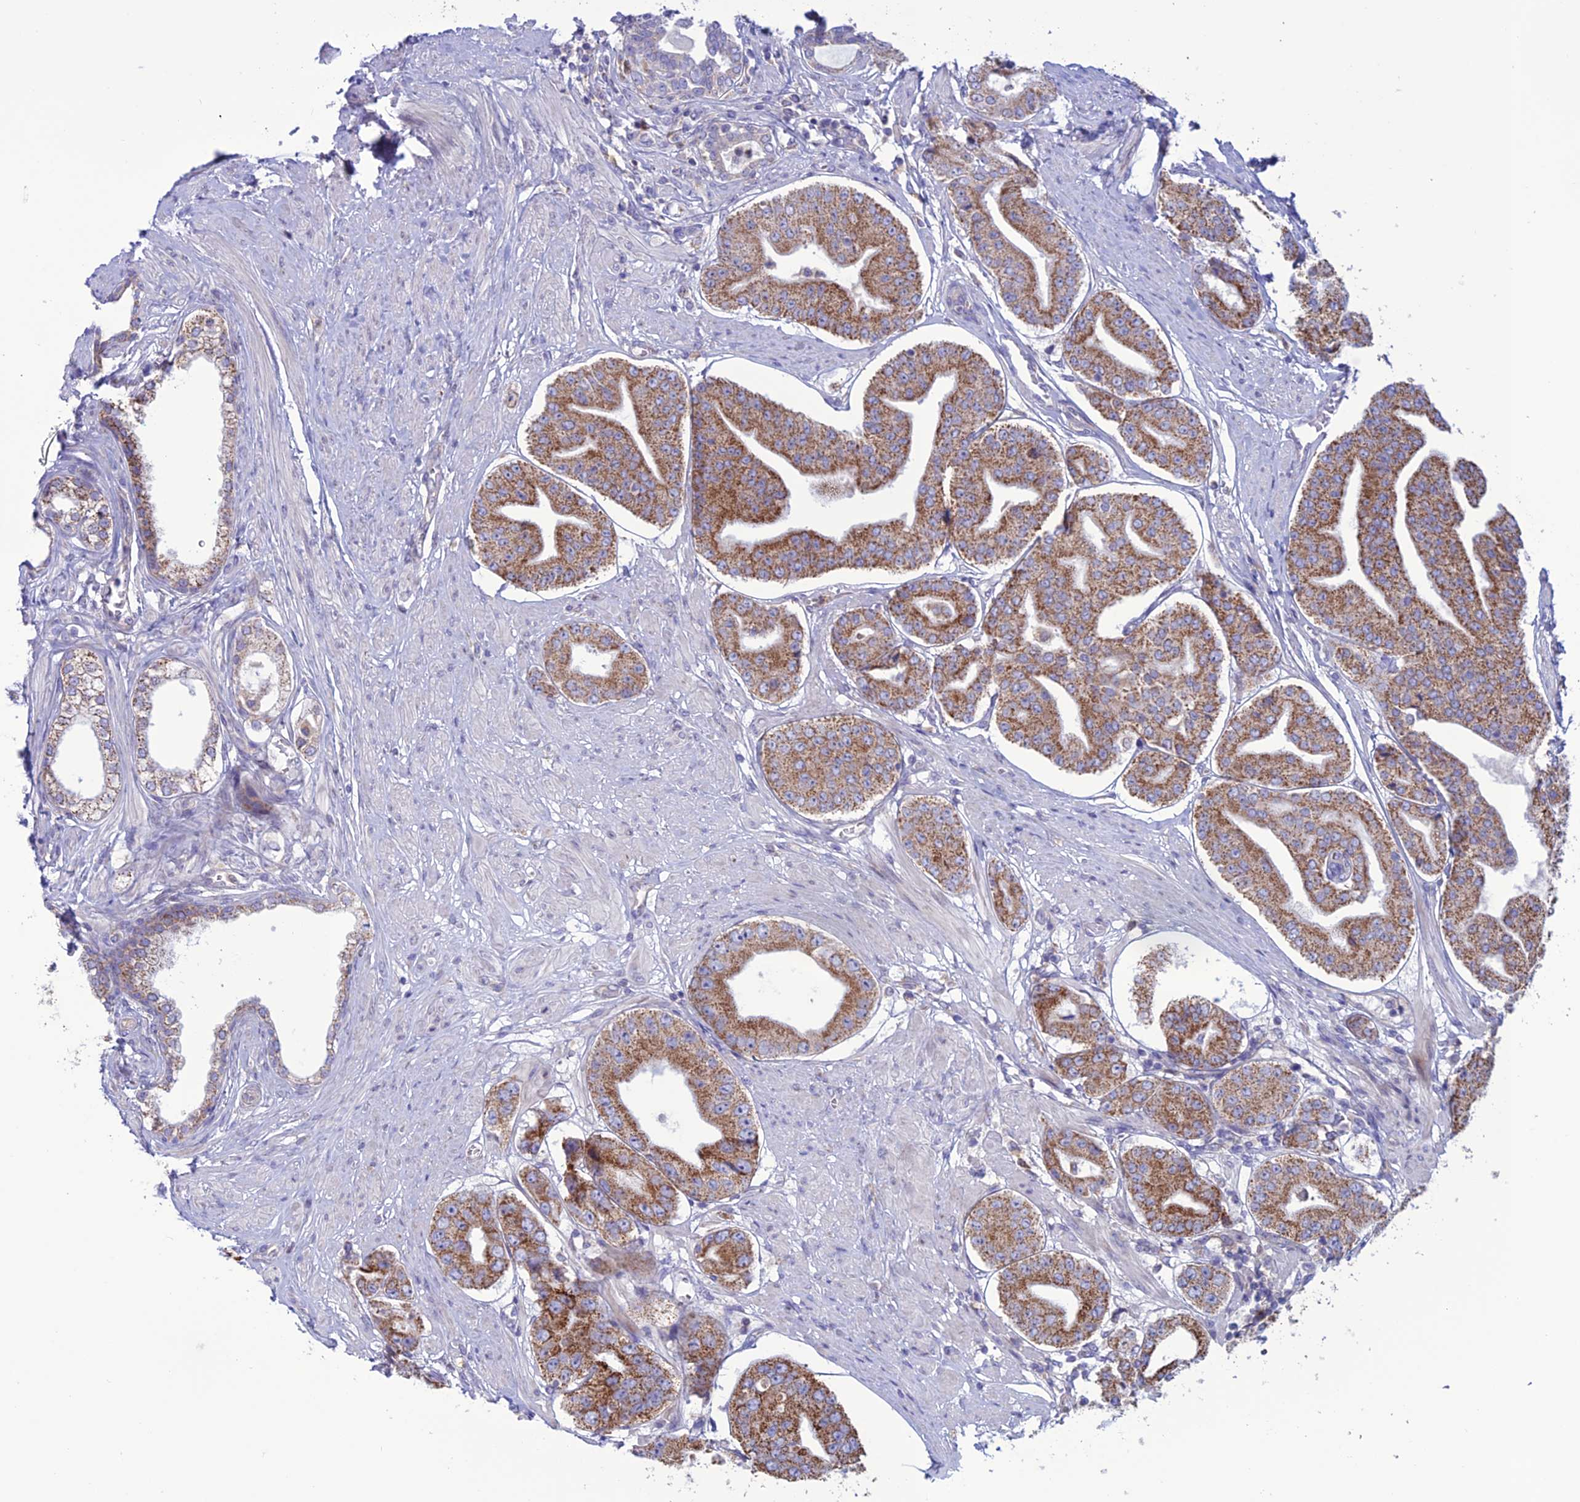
{"staining": {"intensity": "moderate", "quantity": ">75%", "location": "cytoplasmic/membranous"}, "tissue": "prostate cancer", "cell_type": "Tumor cells", "image_type": "cancer", "snomed": [{"axis": "morphology", "description": "Adenocarcinoma, High grade"}, {"axis": "topography", "description": "Prostate"}], "caption": "Immunohistochemistry histopathology image of neoplastic tissue: human prostate adenocarcinoma (high-grade) stained using immunohistochemistry exhibits medium levels of moderate protein expression localized specifically in the cytoplasmic/membranous of tumor cells, appearing as a cytoplasmic/membranous brown color.", "gene": "CLCN7", "patient": {"sex": "male", "age": 63}}